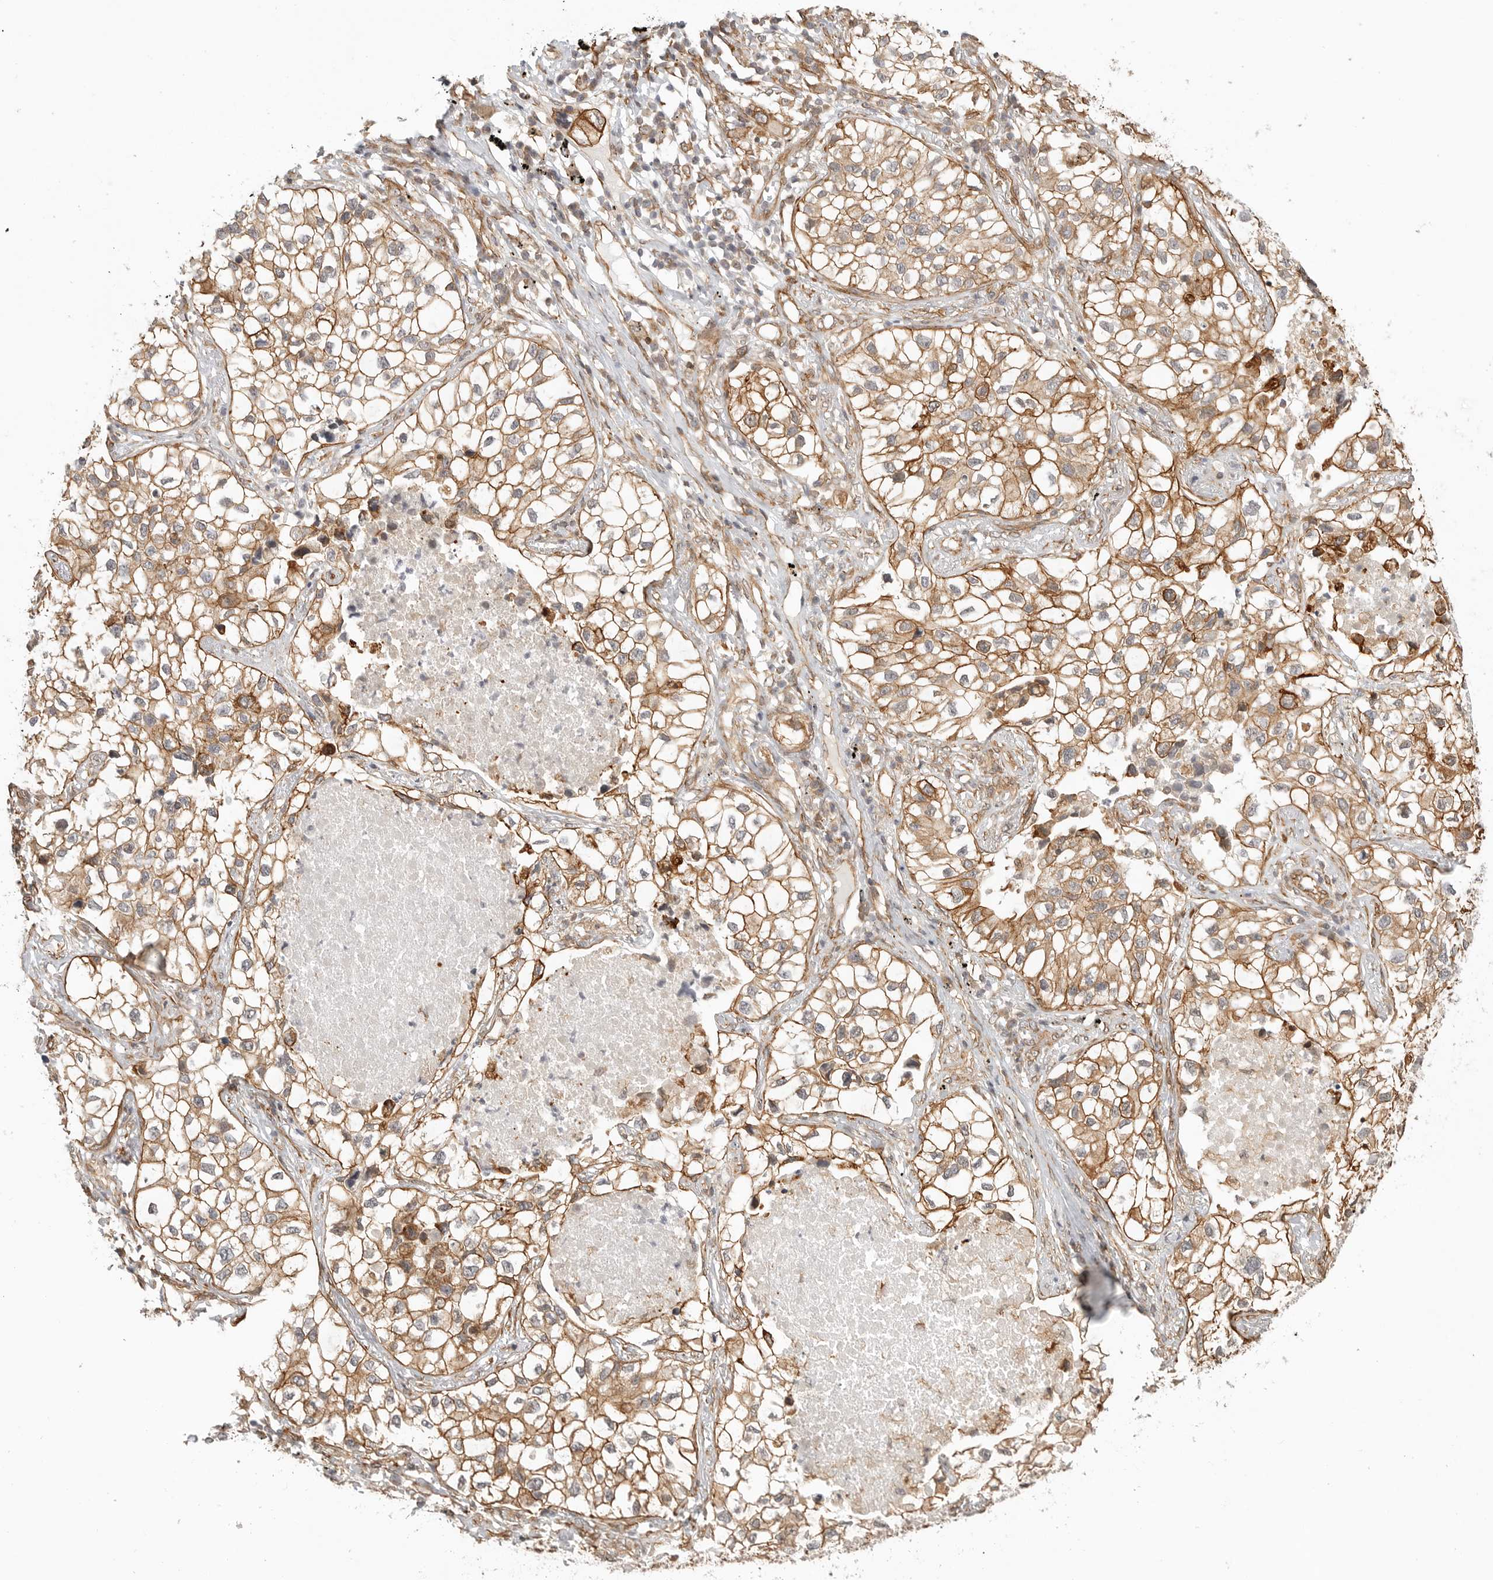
{"staining": {"intensity": "moderate", "quantity": ">75%", "location": "cytoplasmic/membranous"}, "tissue": "lung cancer", "cell_type": "Tumor cells", "image_type": "cancer", "snomed": [{"axis": "morphology", "description": "Adenocarcinoma, NOS"}, {"axis": "topography", "description": "Lung"}], "caption": "The image demonstrates immunohistochemical staining of adenocarcinoma (lung). There is moderate cytoplasmic/membranous positivity is present in about >75% of tumor cells.", "gene": "ATOH7", "patient": {"sex": "male", "age": 63}}